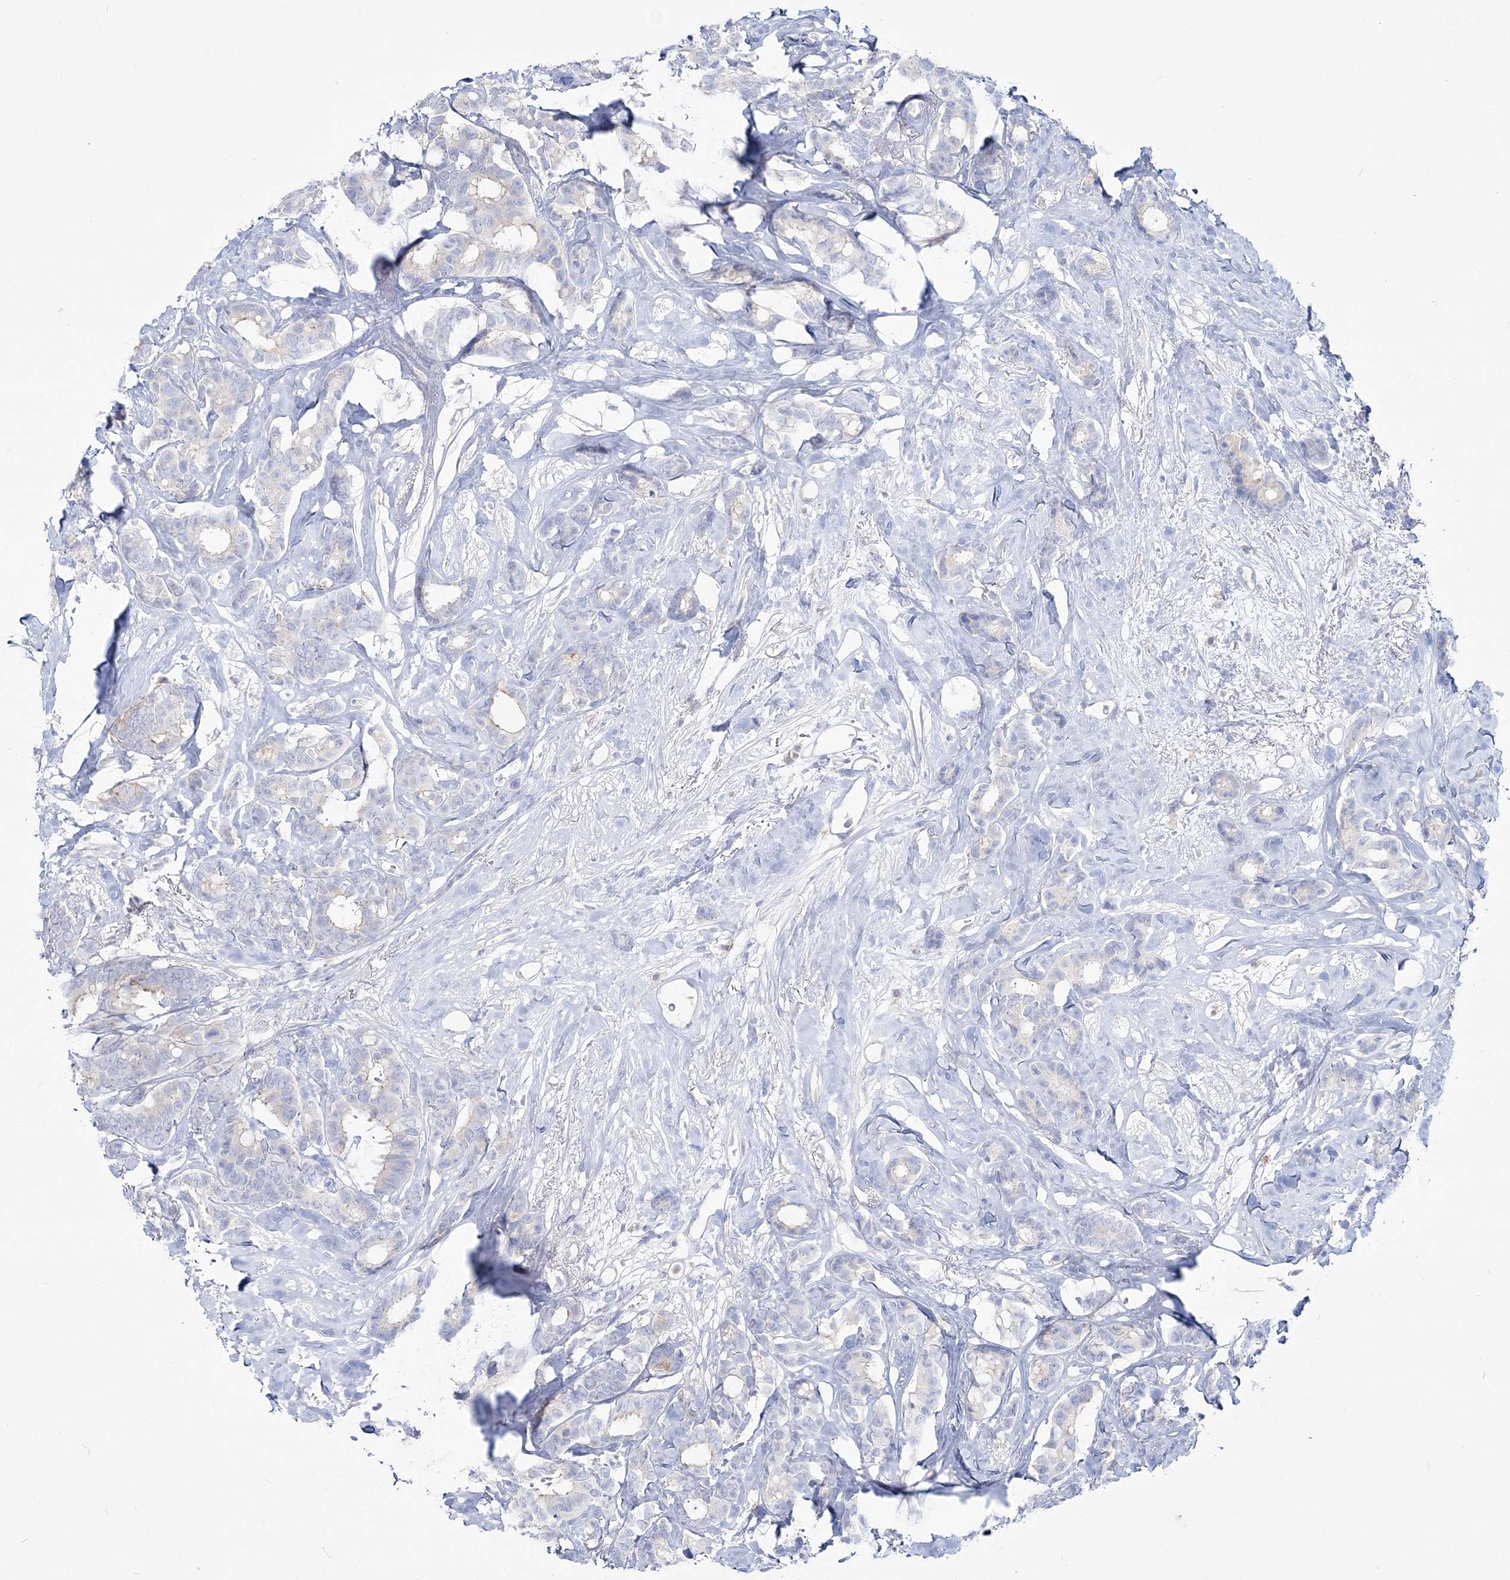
{"staining": {"intensity": "negative", "quantity": "none", "location": "none"}, "tissue": "breast cancer", "cell_type": "Tumor cells", "image_type": "cancer", "snomed": [{"axis": "morphology", "description": "Duct carcinoma"}, {"axis": "topography", "description": "Breast"}], "caption": "A high-resolution image shows IHC staining of breast invasive ductal carcinoma, which exhibits no significant staining in tumor cells. (Brightfield microscopy of DAB immunohistochemistry (IHC) at high magnification).", "gene": "WDSUB1", "patient": {"sex": "female", "age": 87}}